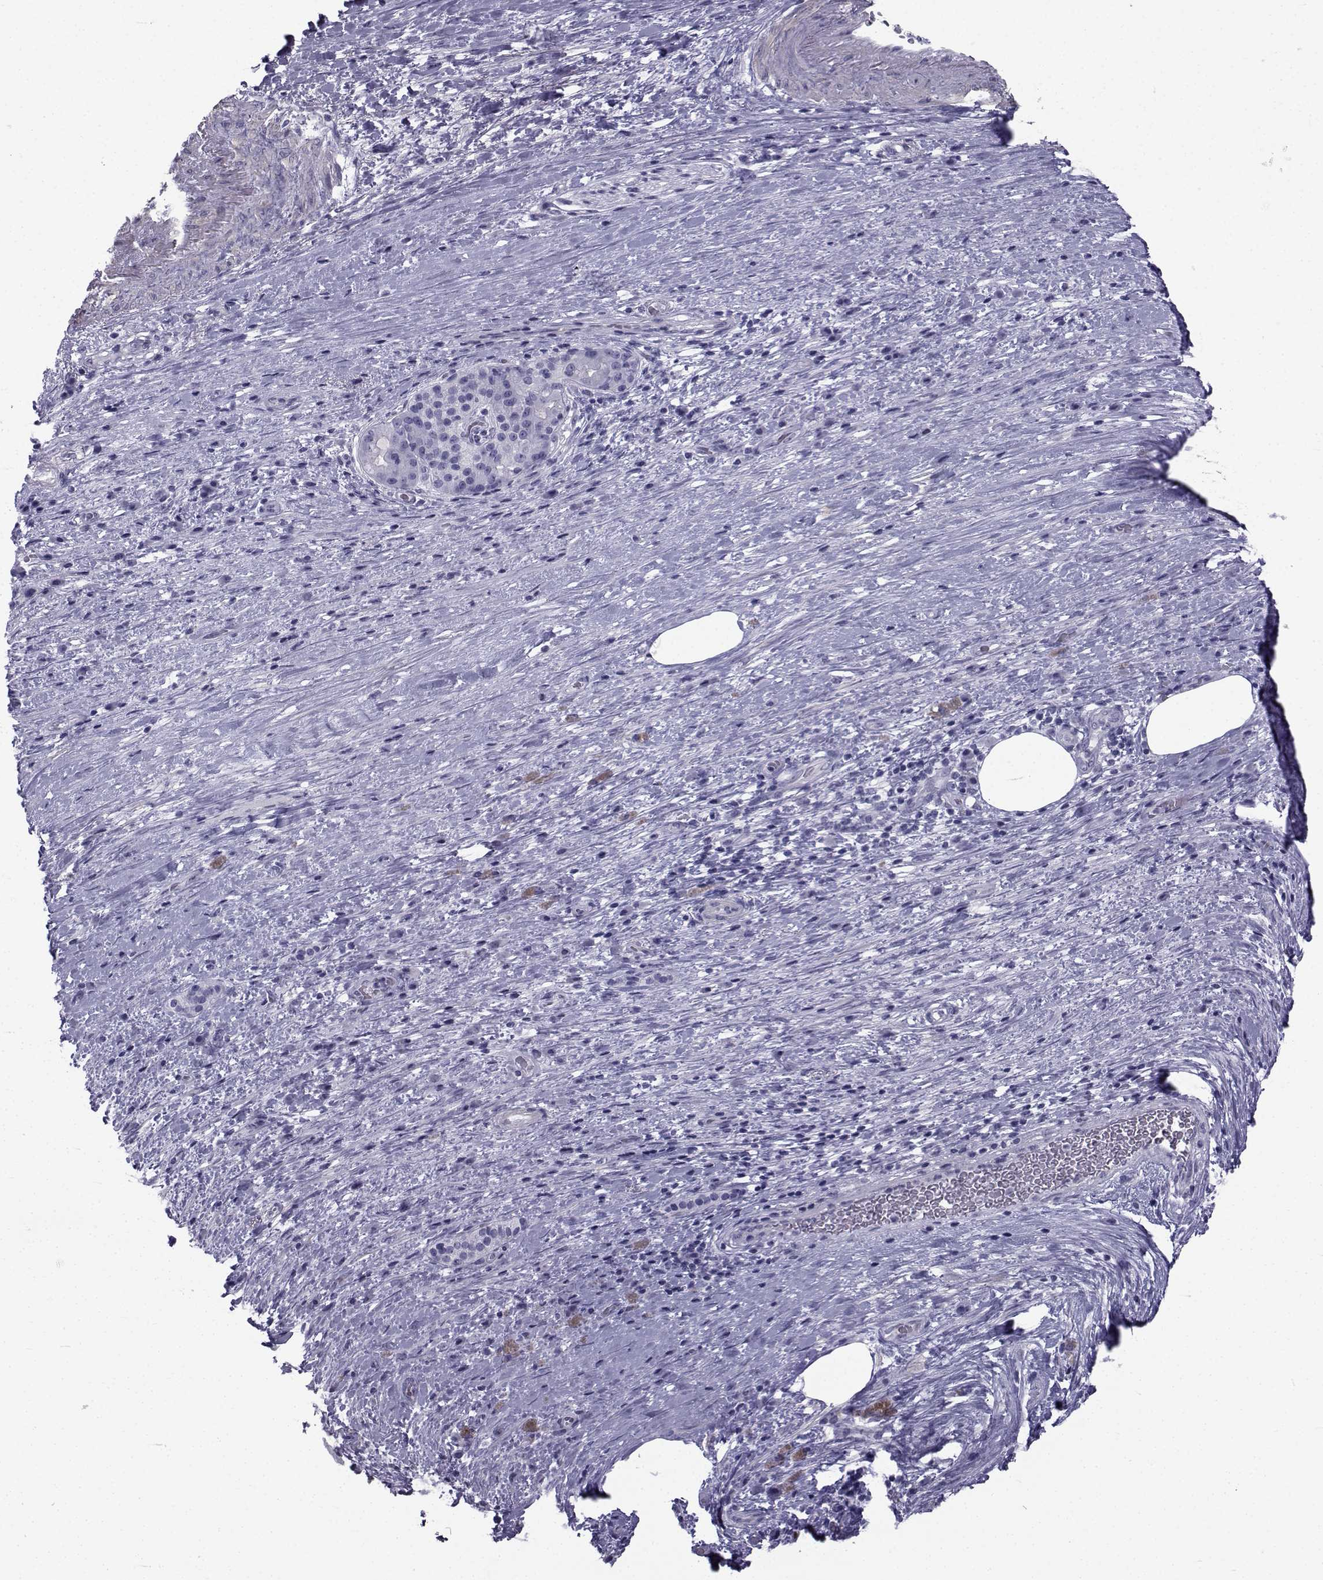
{"staining": {"intensity": "negative", "quantity": "none", "location": "none"}, "tissue": "pancreatic cancer", "cell_type": "Tumor cells", "image_type": "cancer", "snomed": [{"axis": "morphology", "description": "Adenocarcinoma, NOS"}, {"axis": "topography", "description": "Pancreas"}], "caption": "Tumor cells are negative for brown protein staining in adenocarcinoma (pancreatic).", "gene": "SPANXD", "patient": {"sex": "male", "age": 63}}